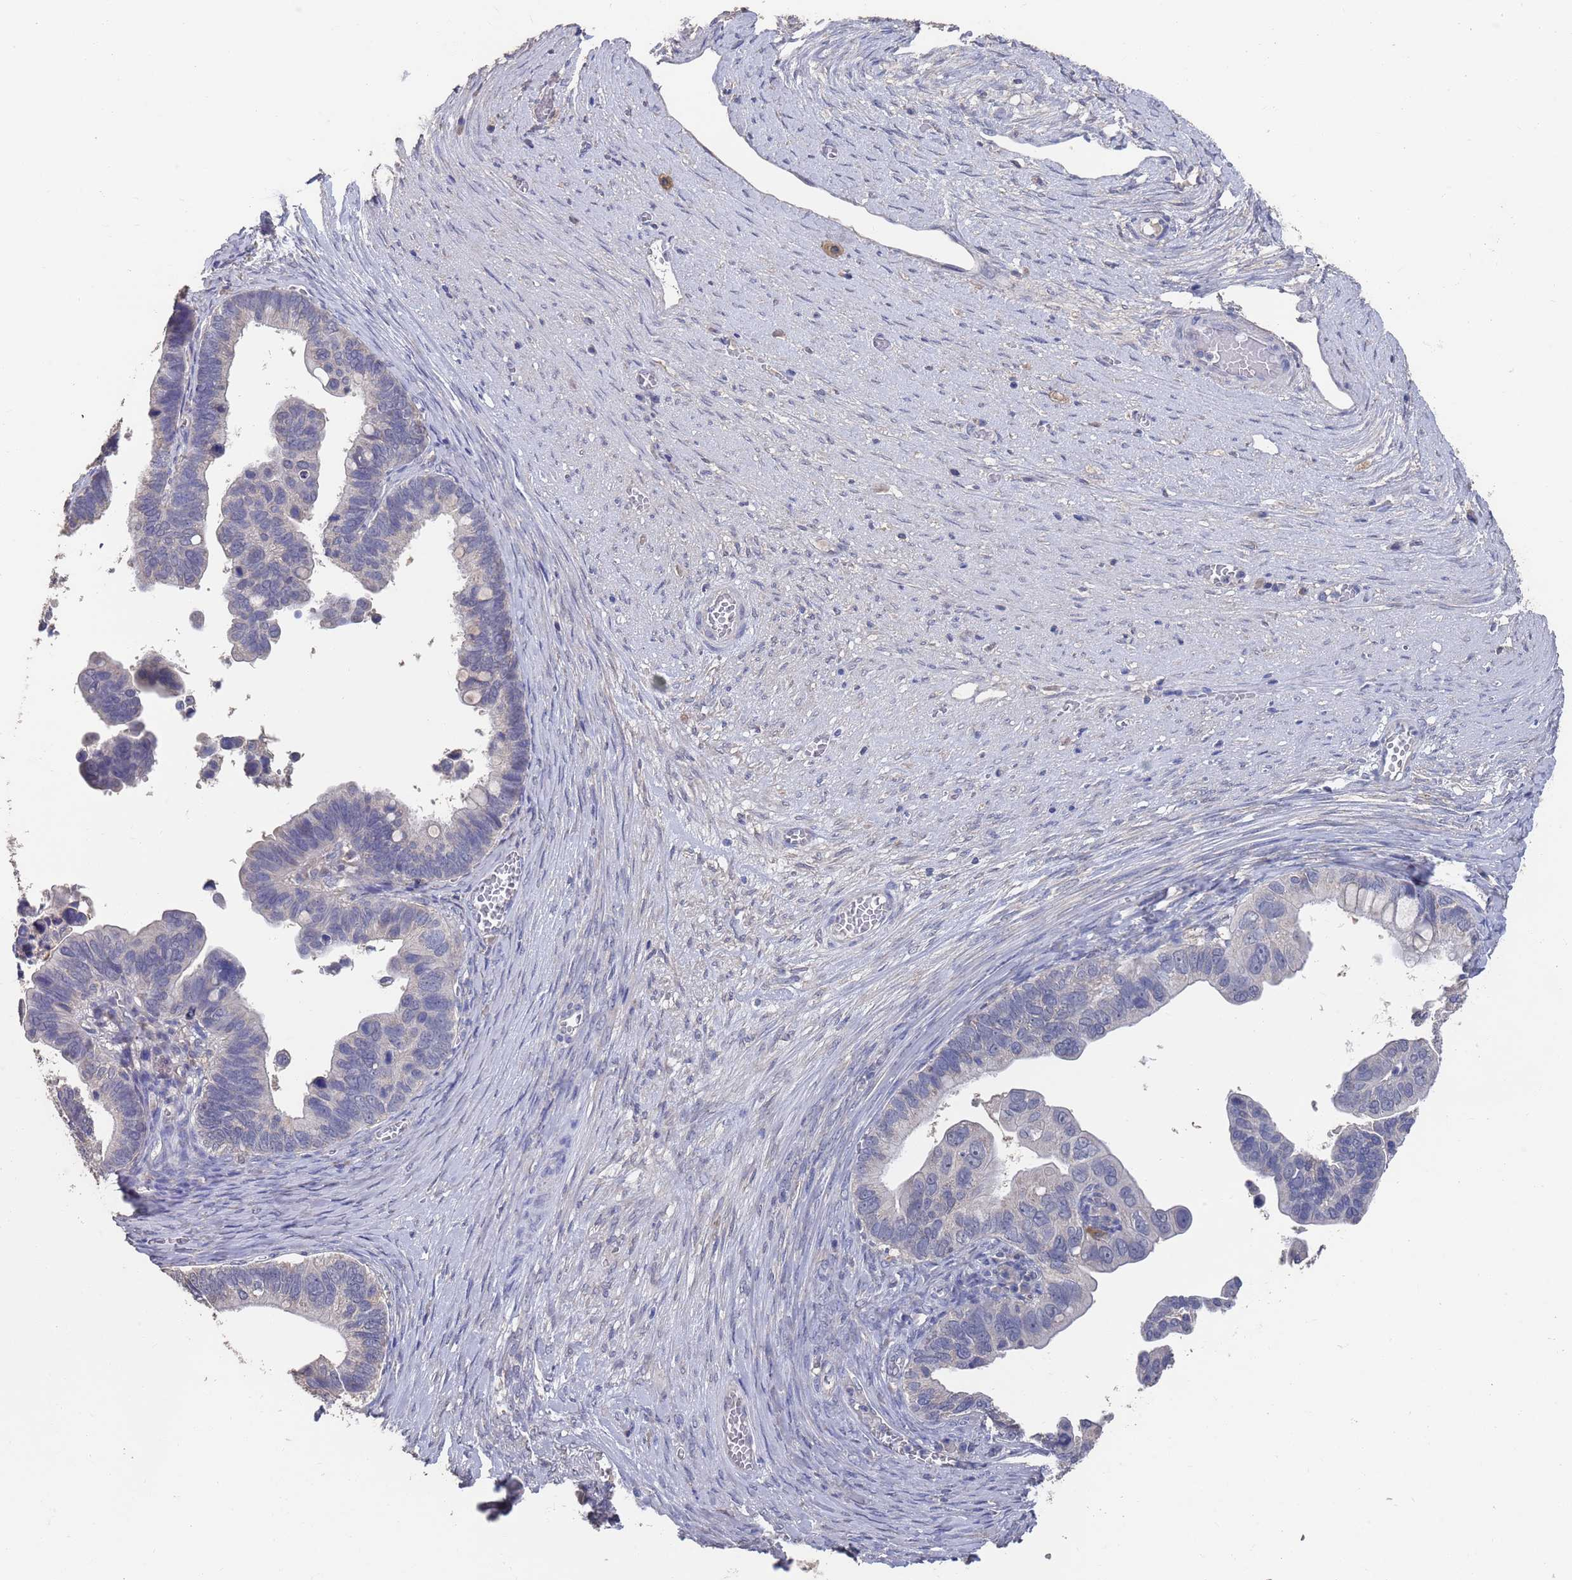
{"staining": {"intensity": "negative", "quantity": "none", "location": "none"}, "tissue": "ovarian cancer", "cell_type": "Tumor cells", "image_type": "cancer", "snomed": [{"axis": "morphology", "description": "Cystadenocarcinoma, serous, NOS"}, {"axis": "topography", "description": "Ovary"}], "caption": "The image shows no significant positivity in tumor cells of serous cystadenocarcinoma (ovarian). Nuclei are stained in blue.", "gene": "BTBD18", "patient": {"sex": "female", "age": 56}}